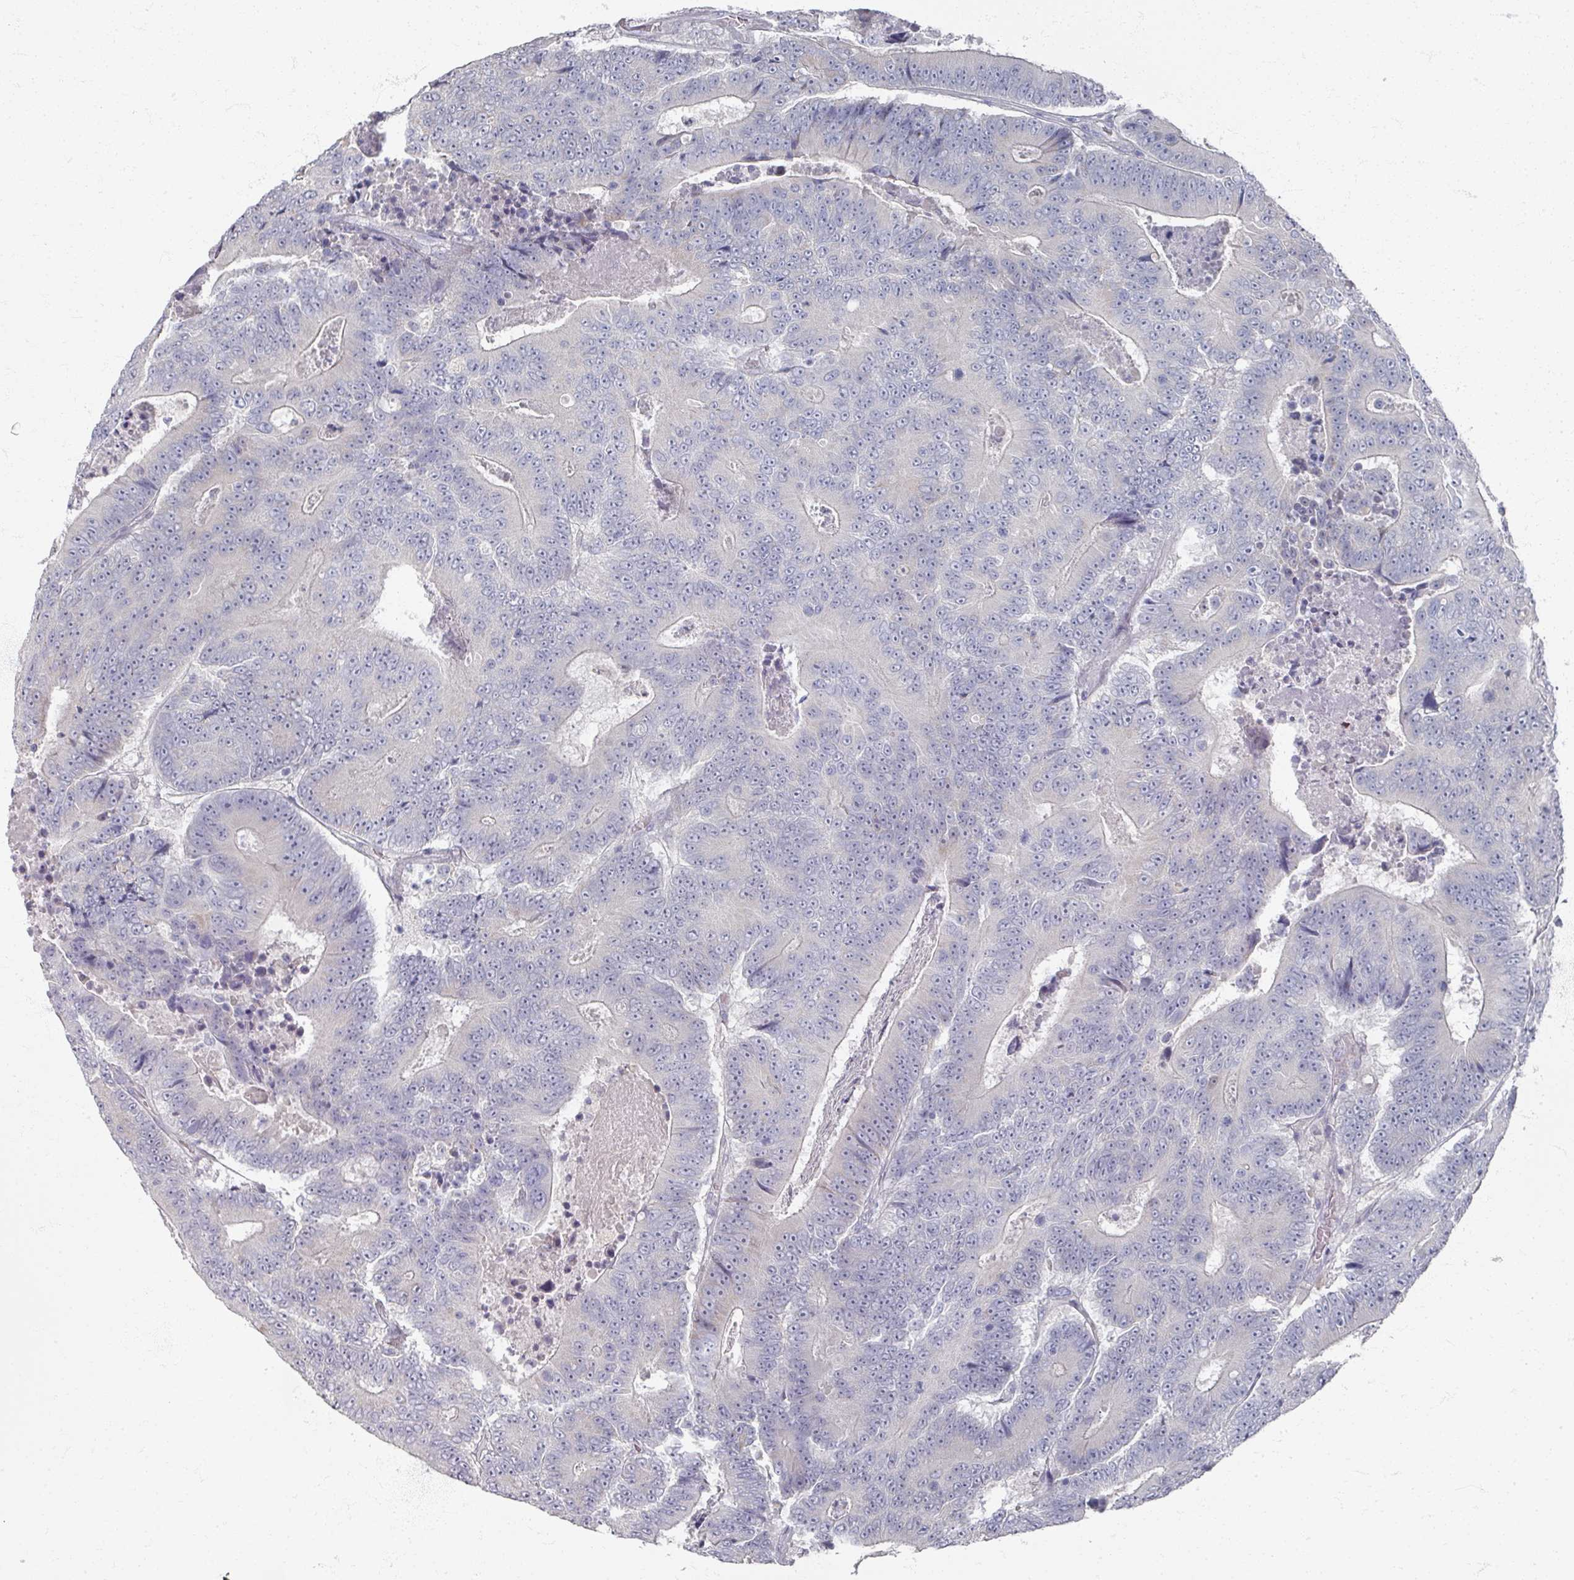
{"staining": {"intensity": "negative", "quantity": "none", "location": "none"}, "tissue": "colorectal cancer", "cell_type": "Tumor cells", "image_type": "cancer", "snomed": [{"axis": "morphology", "description": "Adenocarcinoma, NOS"}, {"axis": "topography", "description": "Colon"}], "caption": "The image shows no significant staining in tumor cells of colorectal adenocarcinoma.", "gene": "TTYH3", "patient": {"sex": "male", "age": 83}}